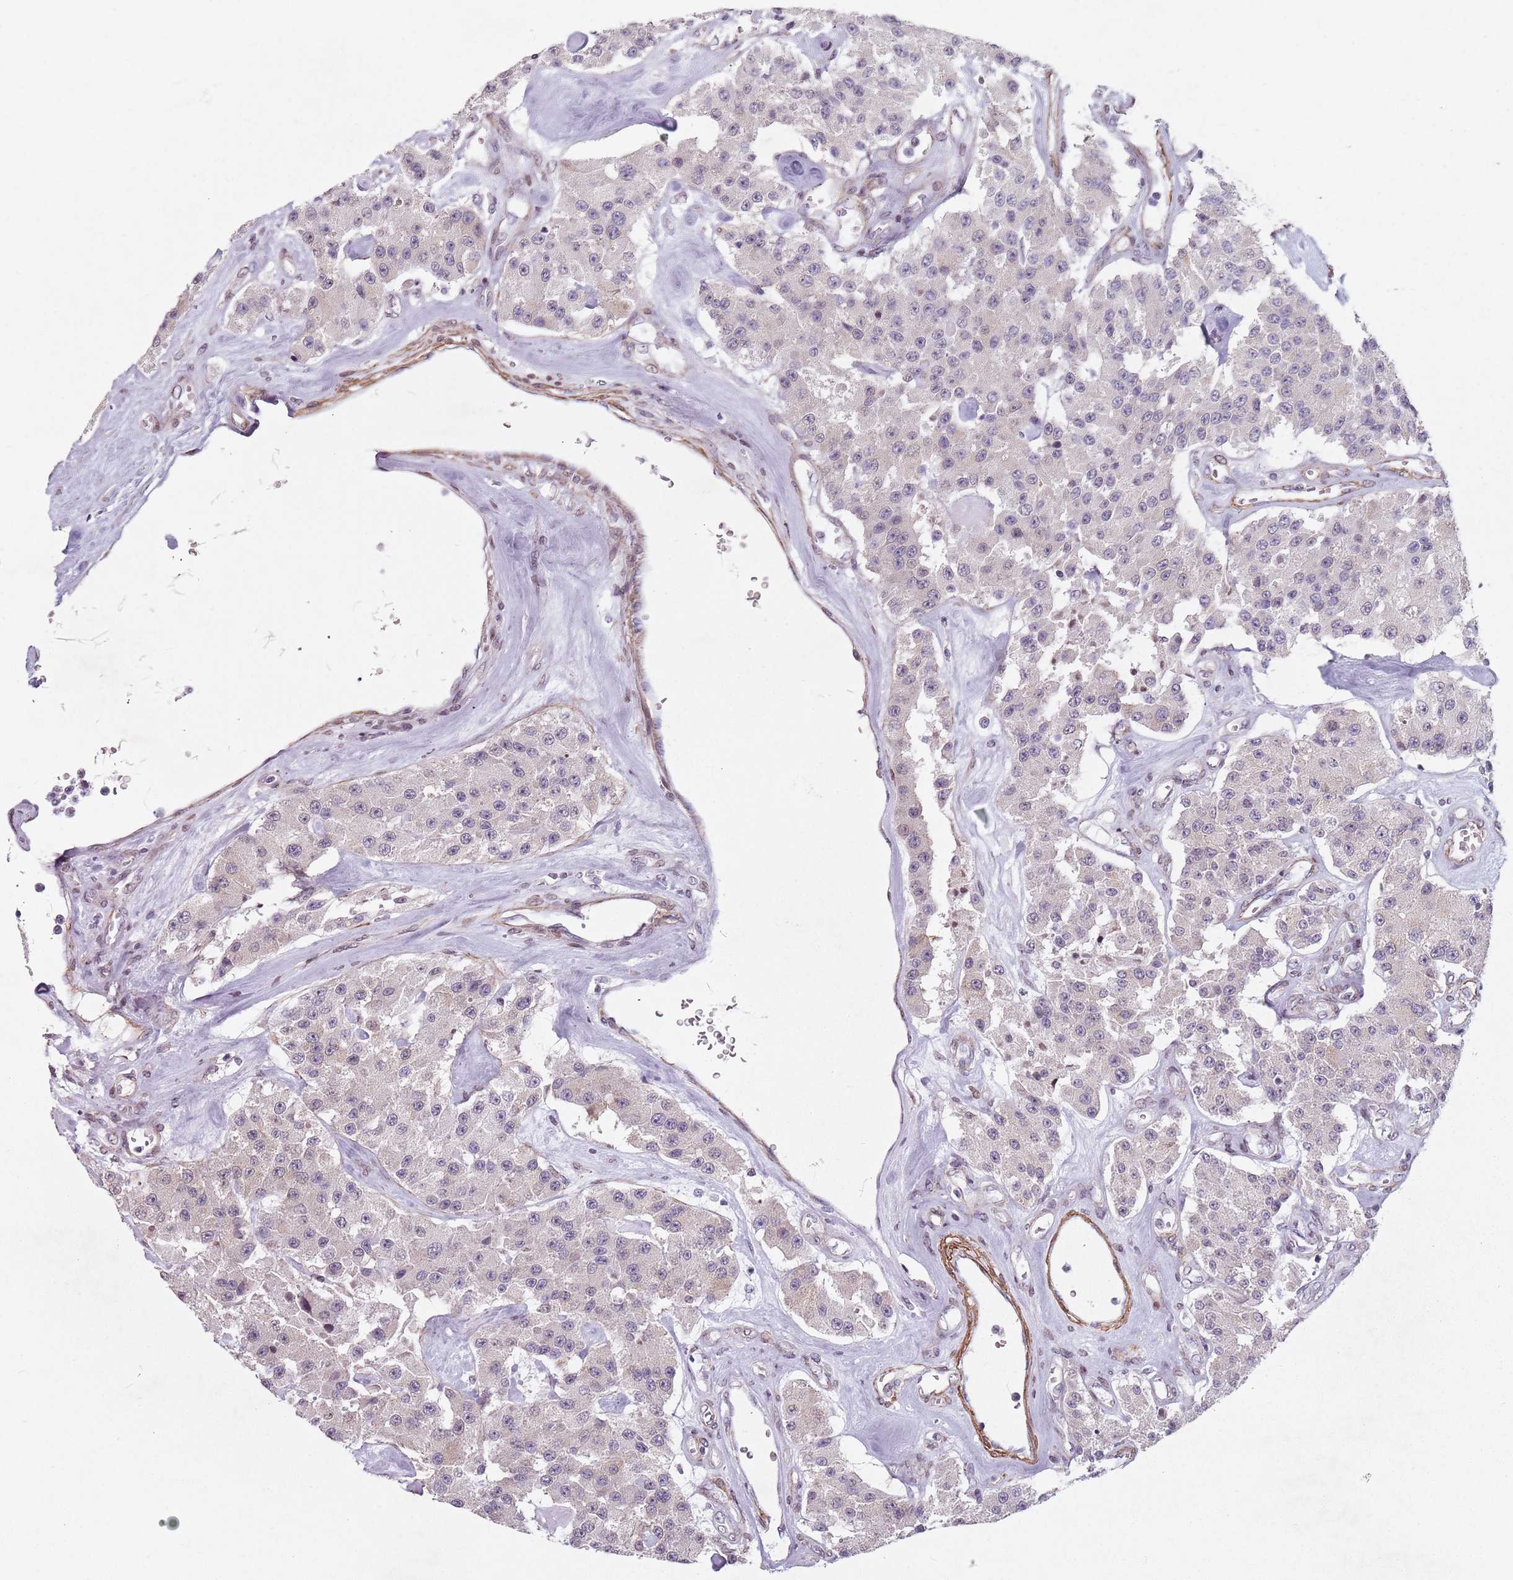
{"staining": {"intensity": "negative", "quantity": "none", "location": "none"}, "tissue": "carcinoid", "cell_type": "Tumor cells", "image_type": "cancer", "snomed": [{"axis": "morphology", "description": "Carcinoid, malignant, NOS"}, {"axis": "topography", "description": "Pancreas"}], "caption": "DAB (3,3'-diaminobenzidine) immunohistochemical staining of carcinoid (malignant) reveals no significant expression in tumor cells.", "gene": "TMC4", "patient": {"sex": "male", "age": 41}}